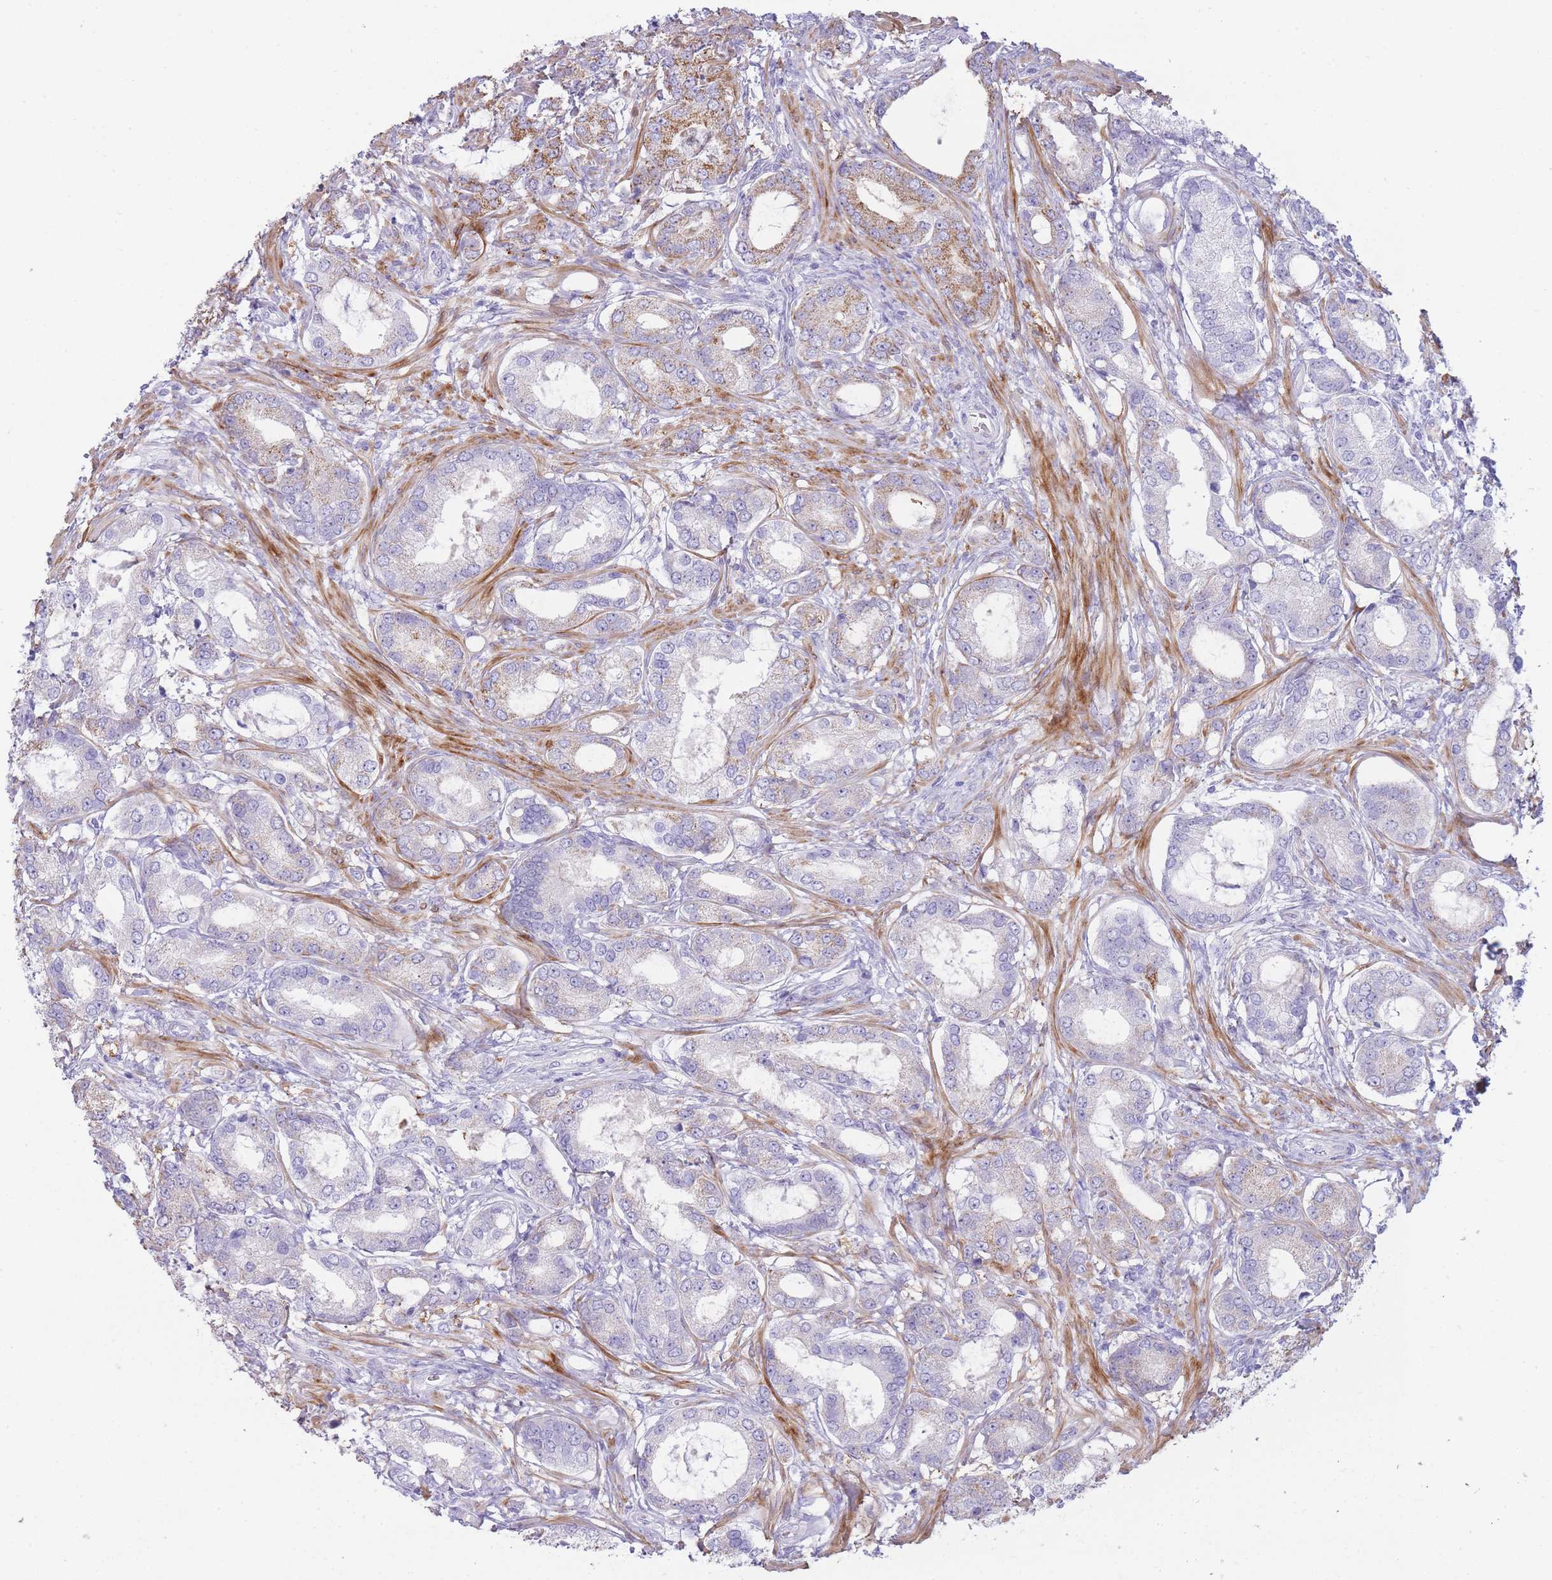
{"staining": {"intensity": "moderate", "quantity": "25%-75%", "location": "cytoplasmic/membranous"}, "tissue": "prostate cancer", "cell_type": "Tumor cells", "image_type": "cancer", "snomed": [{"axis": "morphology", "description": "Adenocarcinoma, High grade"}, {"axis": "topography", "description": "Prostate"}], "caption": "Prostate cancer (adenocarcinoma (high-grade)) was stained to show a protein in brown. There is medium levels of moderate cytoplasmic/membranous expression in approximately 25%-75% of tumor cells.", "gene": "UTP14A", "patient": {"sex": "male", "age": 69}}